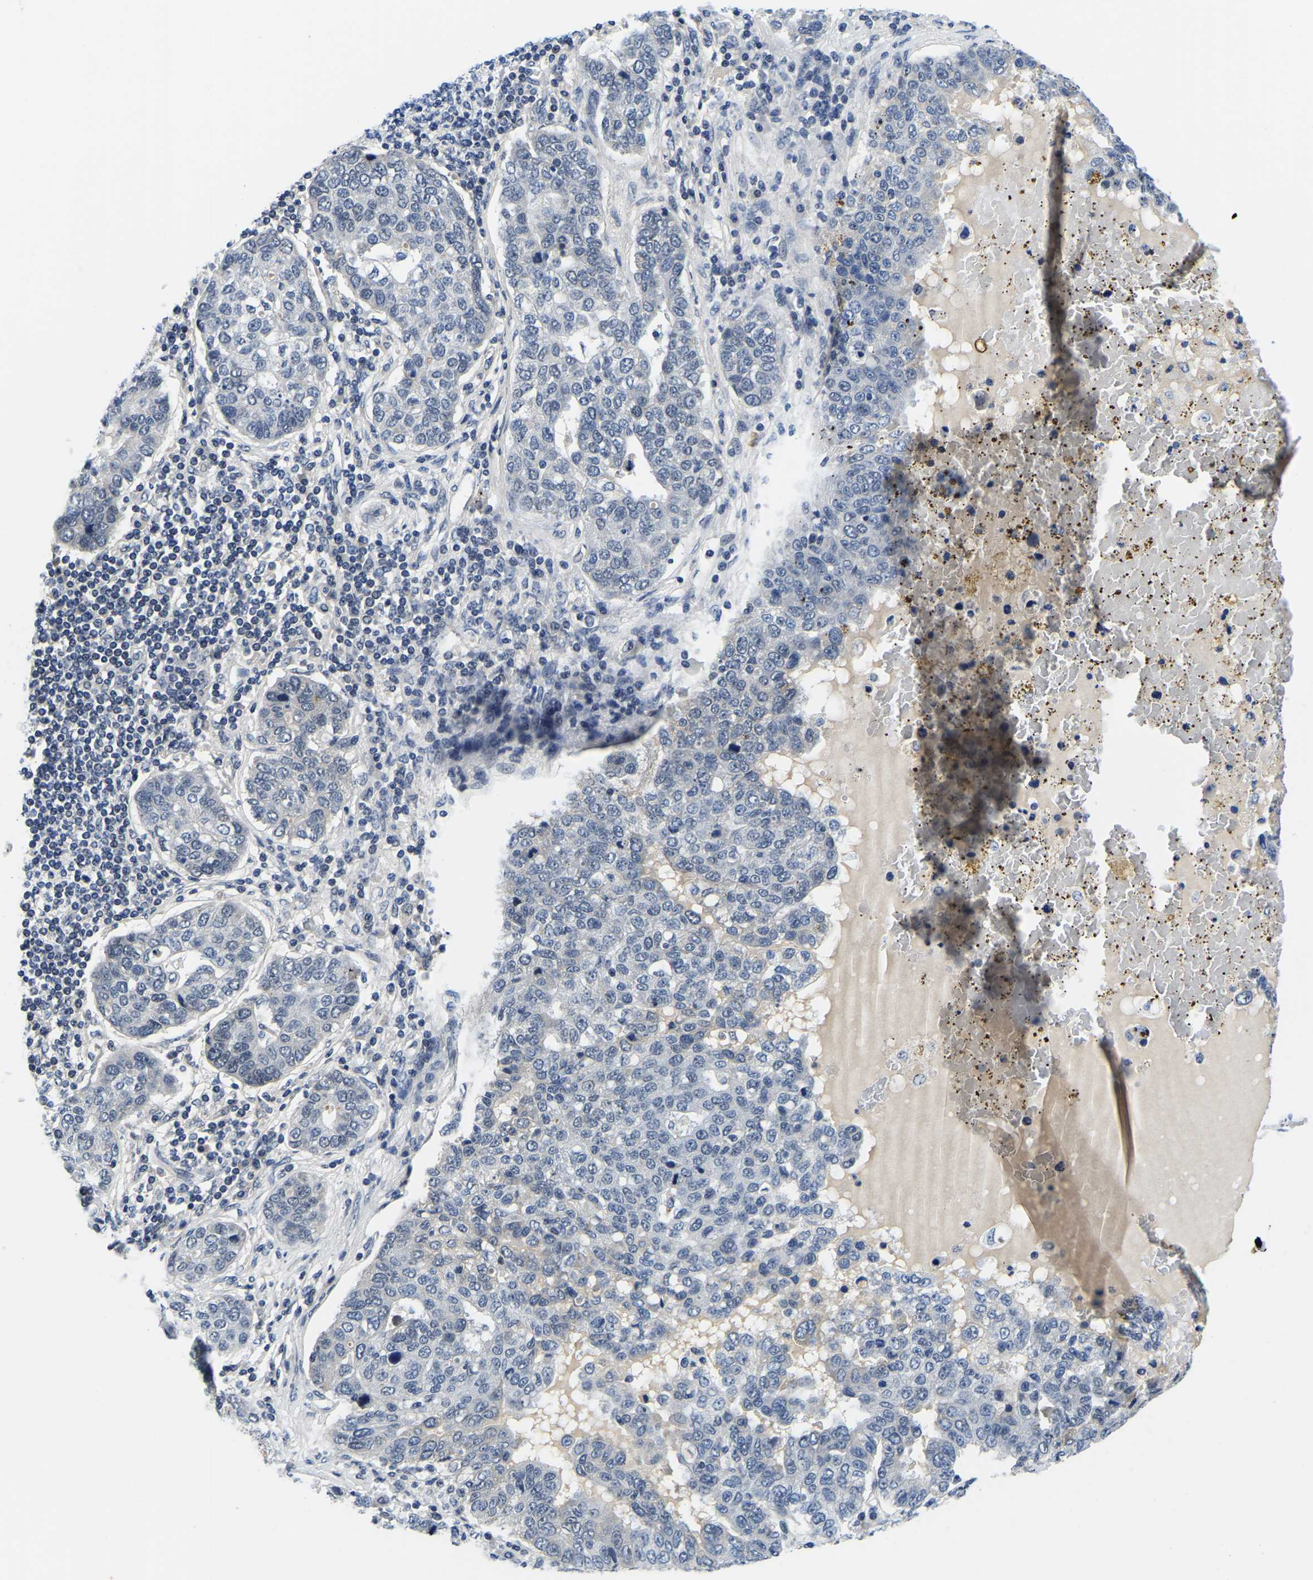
{"staining": {"intensity": "negative", "quantity": "none", "location": "none"}, "tissue": "pancreatic cancer", "cell_type": "Tumor cells", "image_type": "cancer", "snomed": [{"axis": "morphology", "description": "Adenocarcinoma, NOS"}, {"axis": "topography", "description": "Pancreas"}], "caption": "The image exhibits no significant staining in tumor cells of pancreatic cancer. (Immunohistochemistry (ihc), brightfield microscopy, high magnification).", "gene": "POLDIP3", "patient": {"sex": "female", "age": 61}}